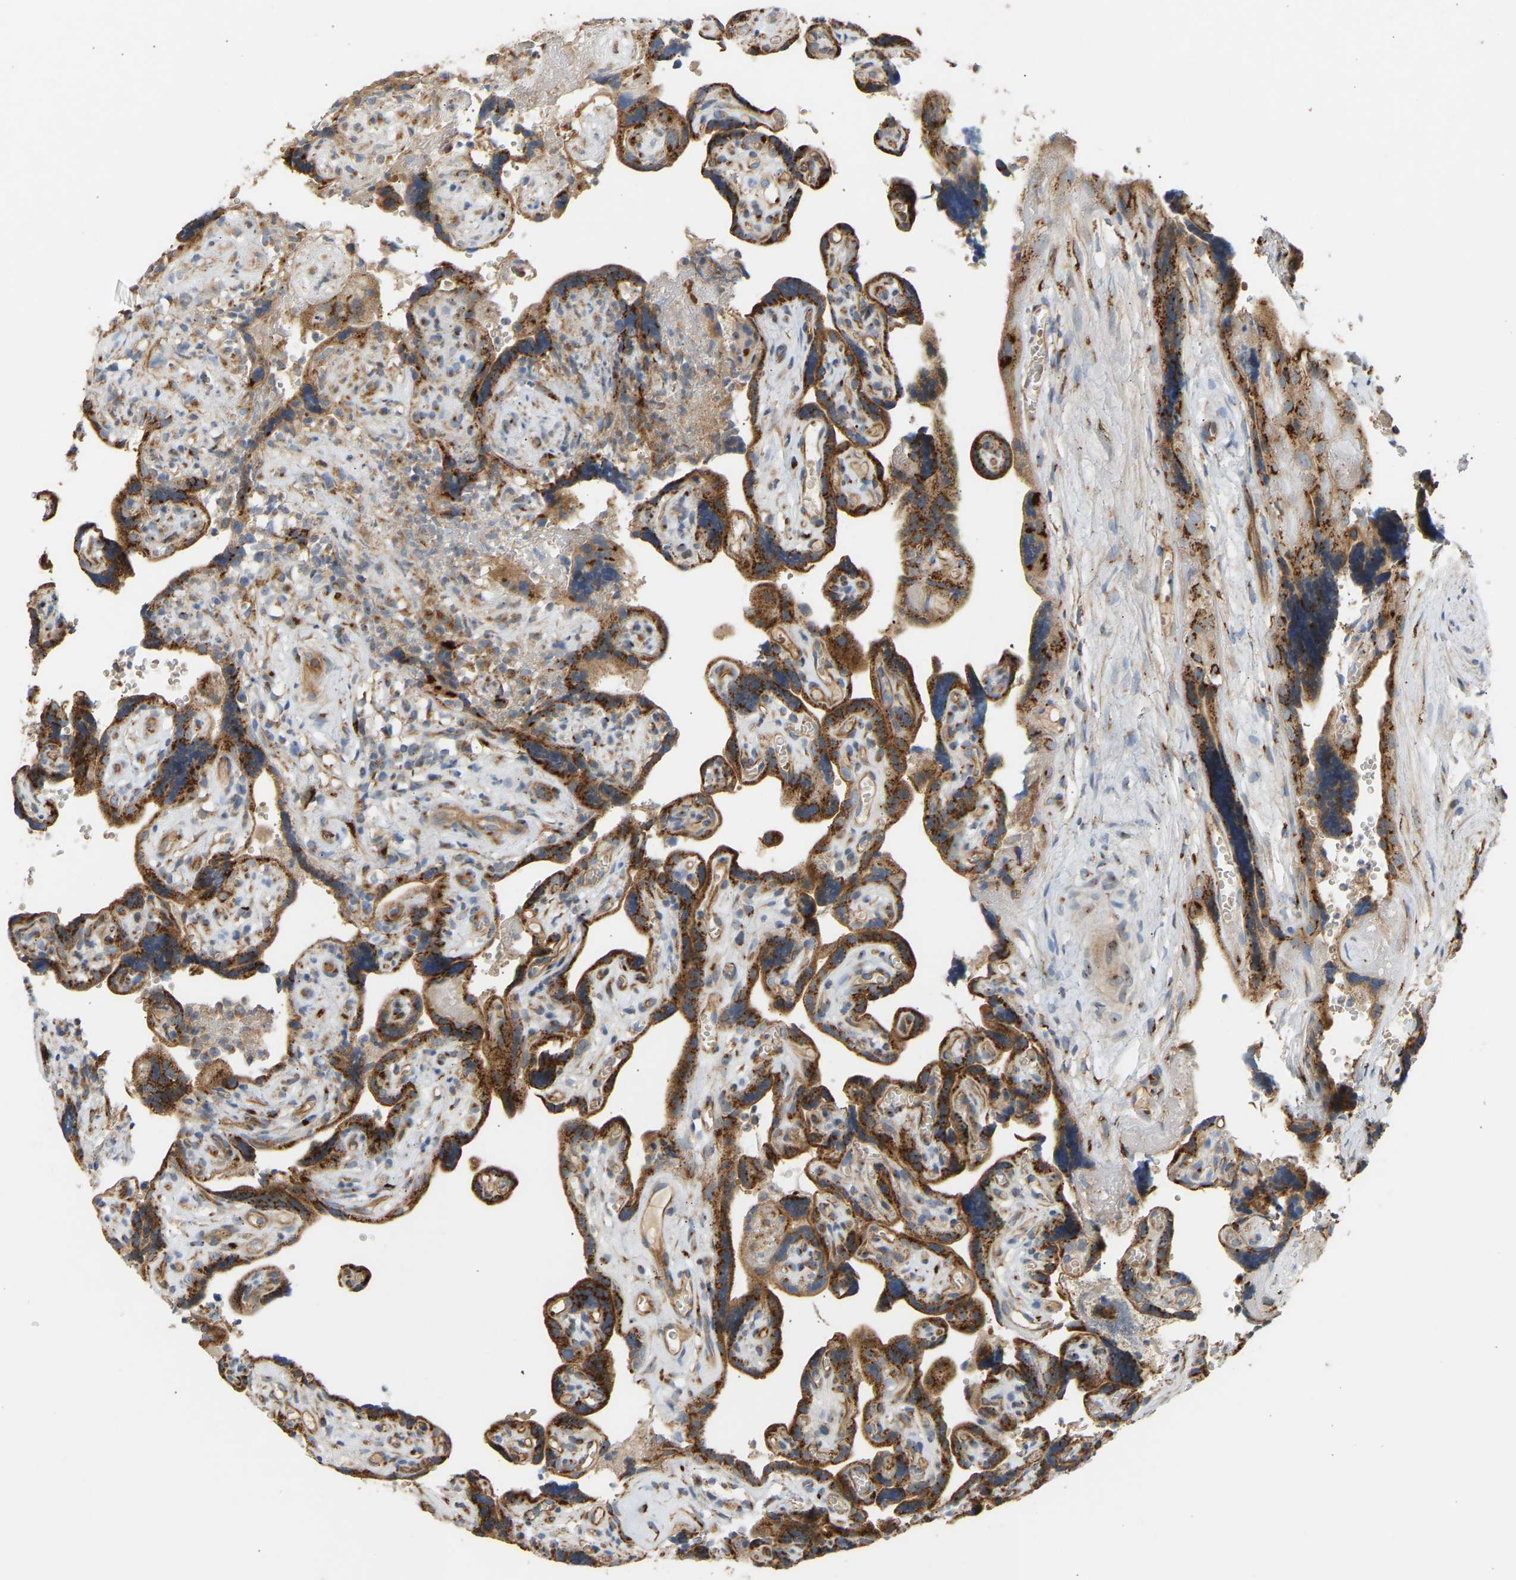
{"staining": {"intensity": "strong", "quantity": ">75%", "location": "cytoplasmic/membranous"}, "tissue": "placenta", "cell_type": "Decidual cells", "image_type": "normal", "snomed": [{"axis": "morphology", "description": "Normal tissue, NOS"}, {"axis": "topography", "description": "Placenta"}], "caption": "Brown immunohistochemical staining in benign human placenta exhibits strong cytoplasmic/membranous staining in about >75% of decidual cells.", "gene": "YIPF2", "patient": {"sex": "female", "age": 30}}